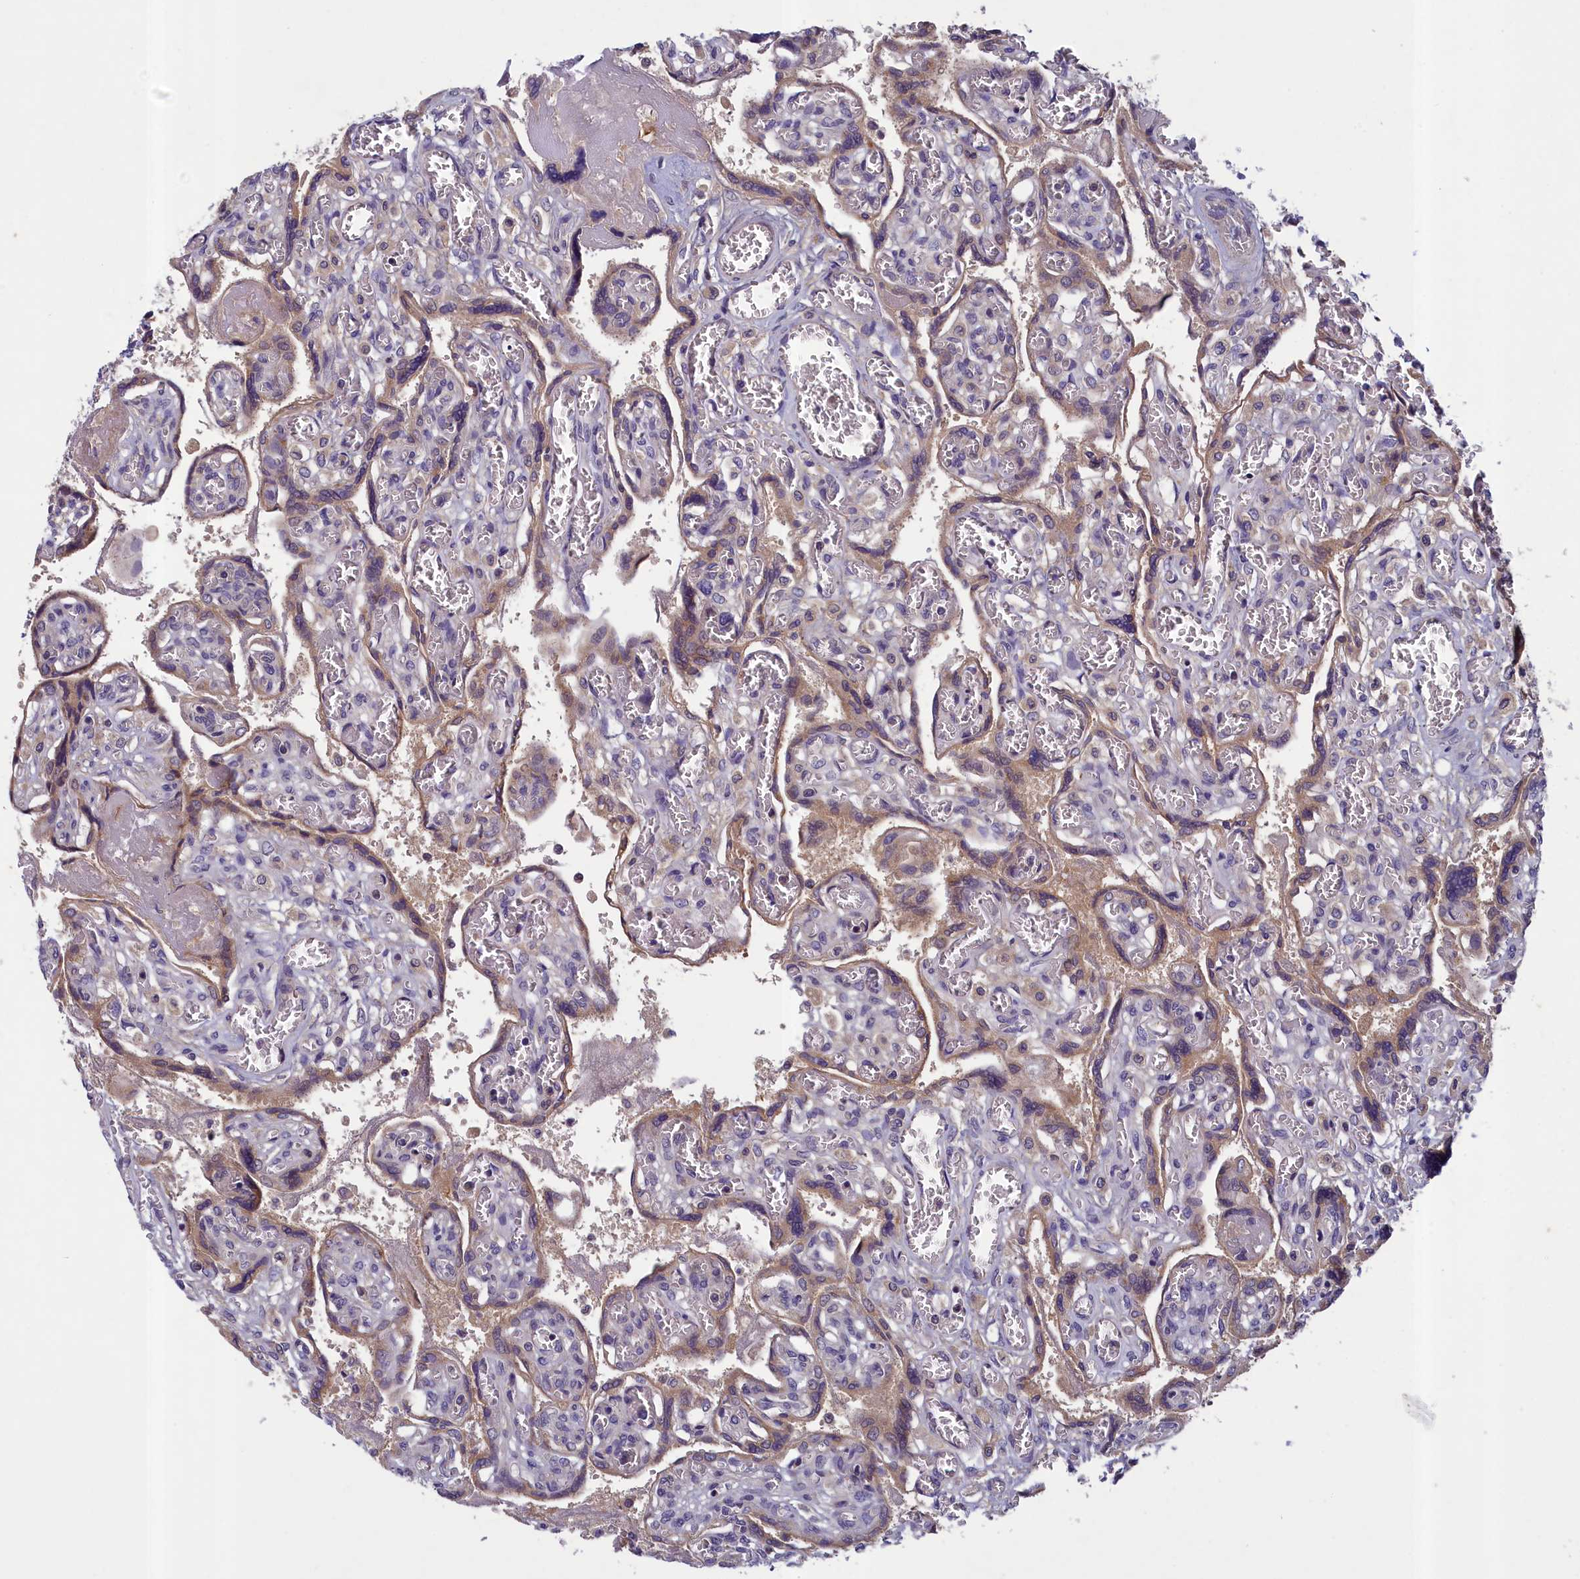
{"staining": {"intensity": "moderate", "quantity": "25%-75%", "location": "cytoplasmic/membranous"}, "tissue": "placenta", "cell_type": "Trophoblastic cells", "image_type": "normal", "snomed": [{"axis": "morphology", "description": "Normal tissue, NOS"}, {"axis": "topography", "description": "Placenta"}], "caption": "Human placenta stained with a brown dye exhibits moderate cytoplasmic/membranous positive positivity in approximately 25%-75% of trophoblastic cells.", "gene": "NUBP1", "patient": {"sex": "female", "age": 39}}